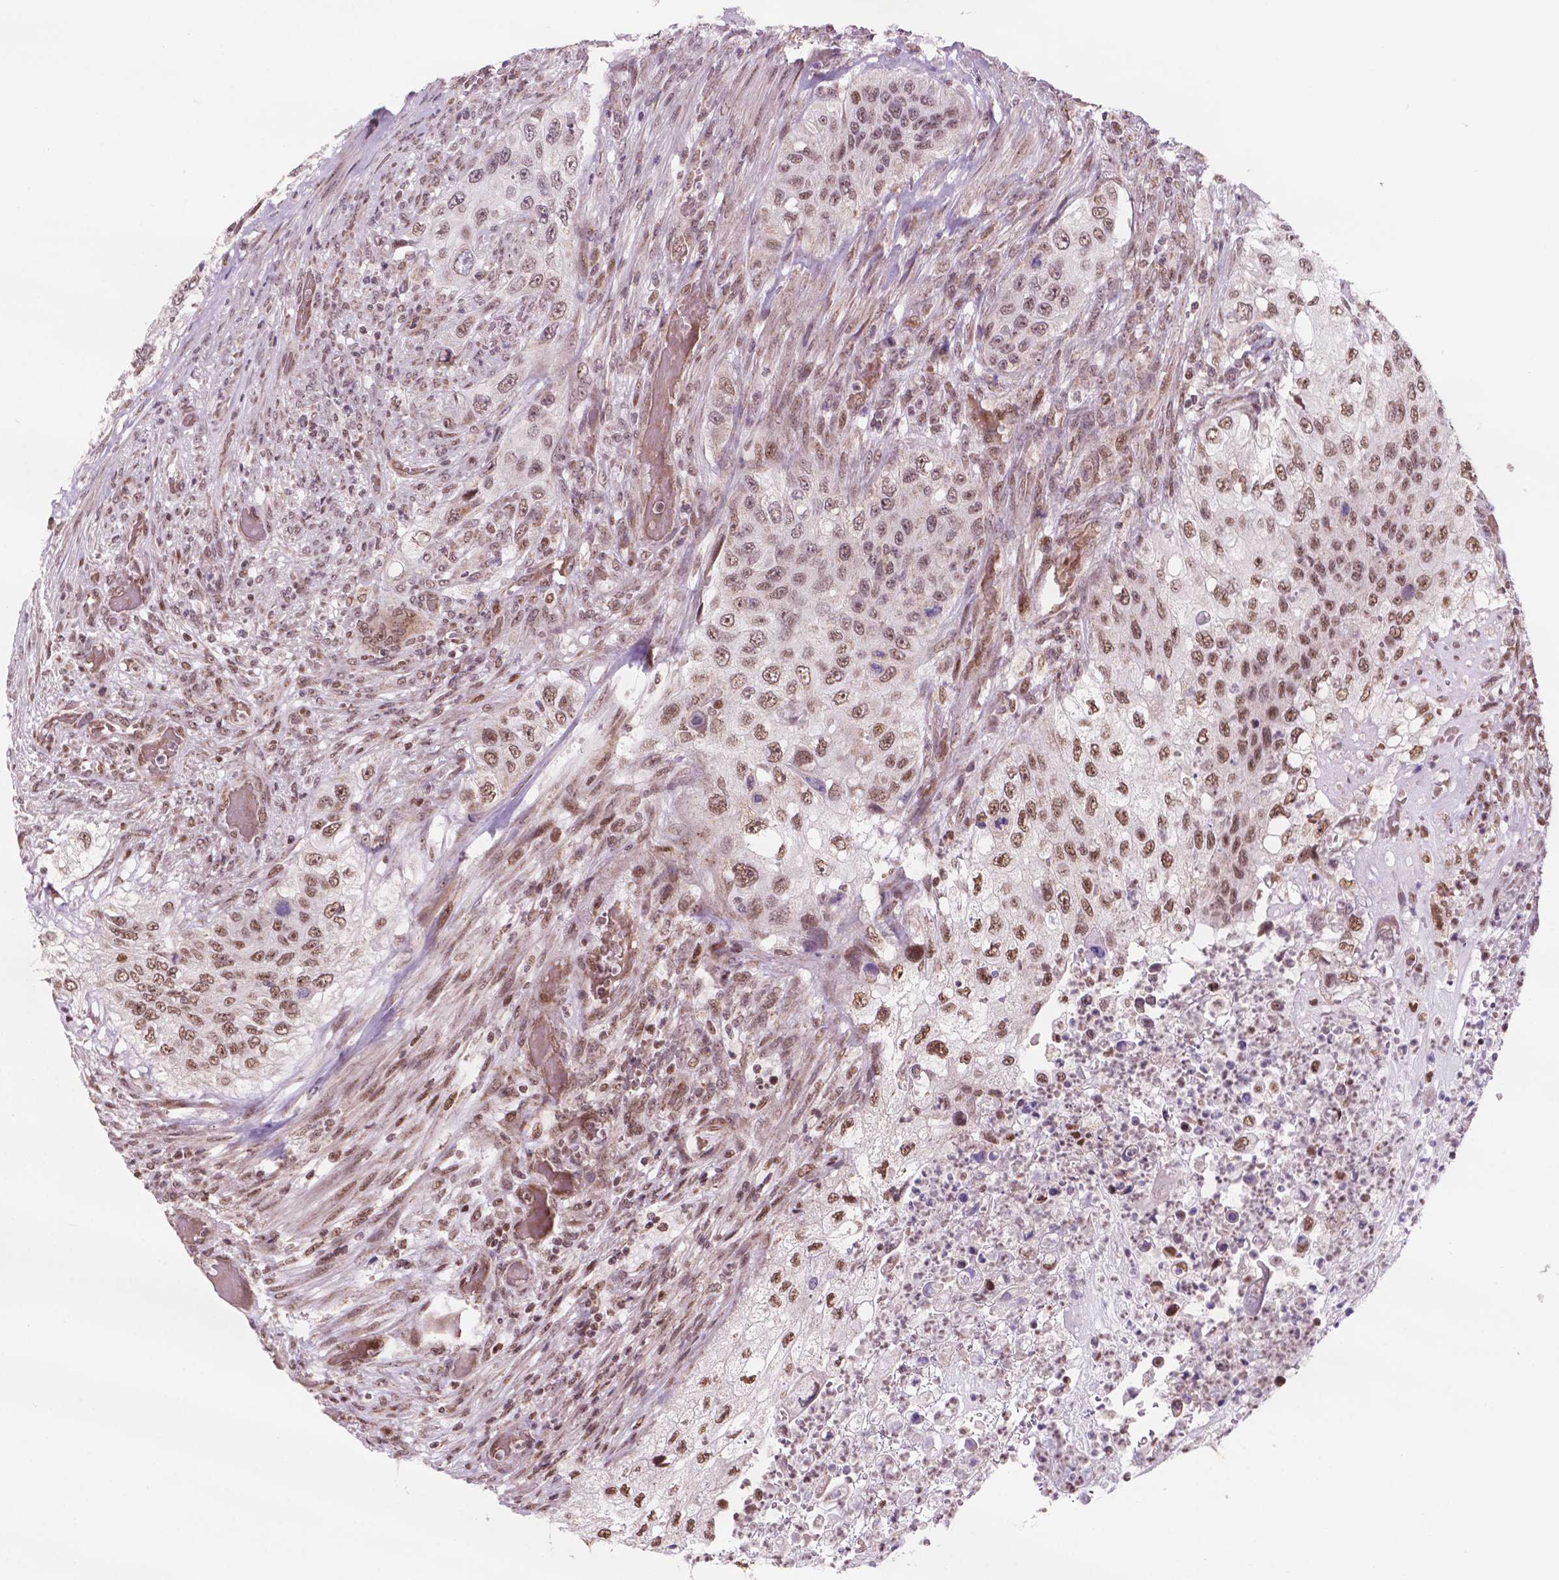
{"staining": {"intensity": "moderate", "quantity": ">75%", "location": "nuclear"}, "tissue": "urothelial cancer", "cell_type": "Tumor cells", "image_type": "cancer", "snomed": [{"axis": "morphology", "description": "Urothelial carcinoma, High grade"}, {"axis": "topography", "description": "Urinary bladder"}], "caption": "Immunohistochemical staining of human high-grade urothelial carcinoma exhibits moderate nuclear protein expression in about >75% of tumor cells.", "gene": "NDUFA10", "patient": {"sex": "female", "age": 60}}